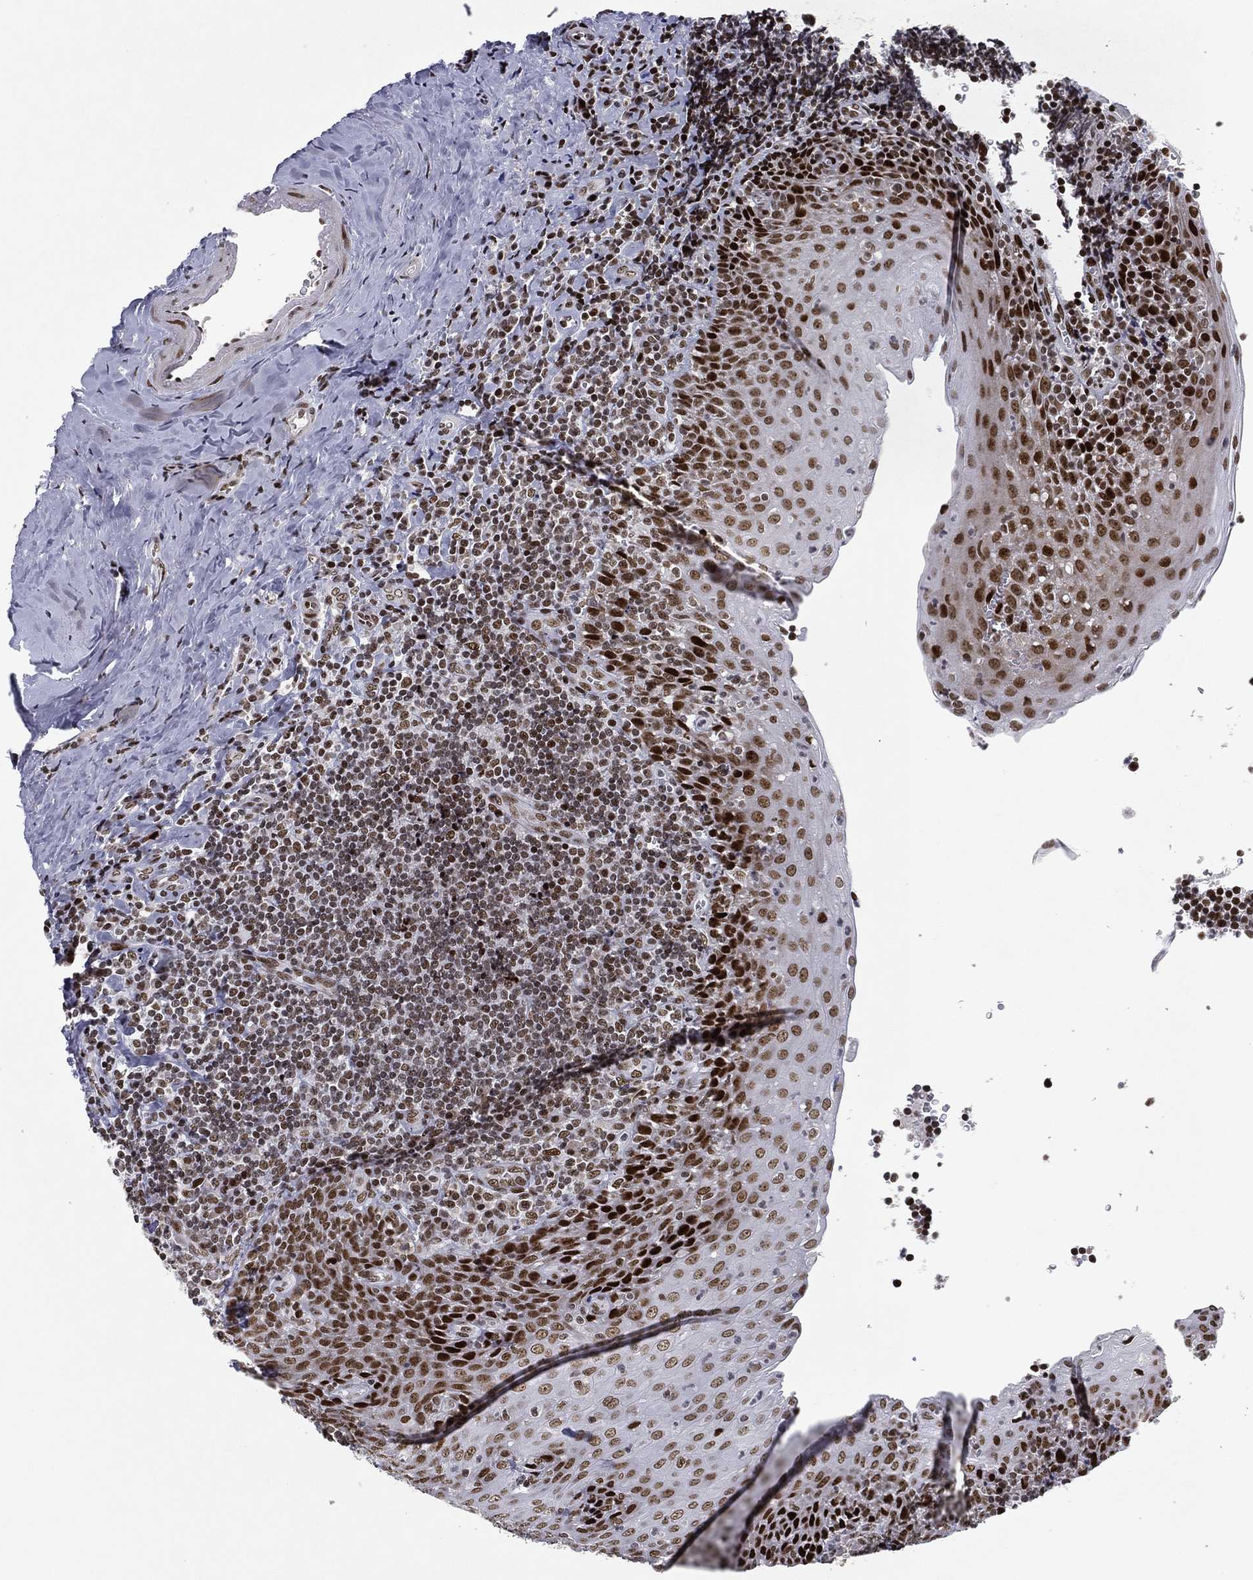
{"staining": {"intensity": "moderate", "quantity": ">75%", "location": "nuclear"}, "tissue": "tonsil", "cell_type": "Germinal center cells", "image_type": "normal", "snomed": [{"axis": "morphology", "description": "Normal tissue, NOS"}, {"axis": "morphology", "description": "Inflammation, NOS"}, {"axis": "topography", "description": "Tonsil"}], "caption": "A brown stain shows moderate nuclear expression of a protein in germinal center cells of unremarkable human tonsil.", "gene": "RTF1", "patient": {"sex": "female", "age": 31}}